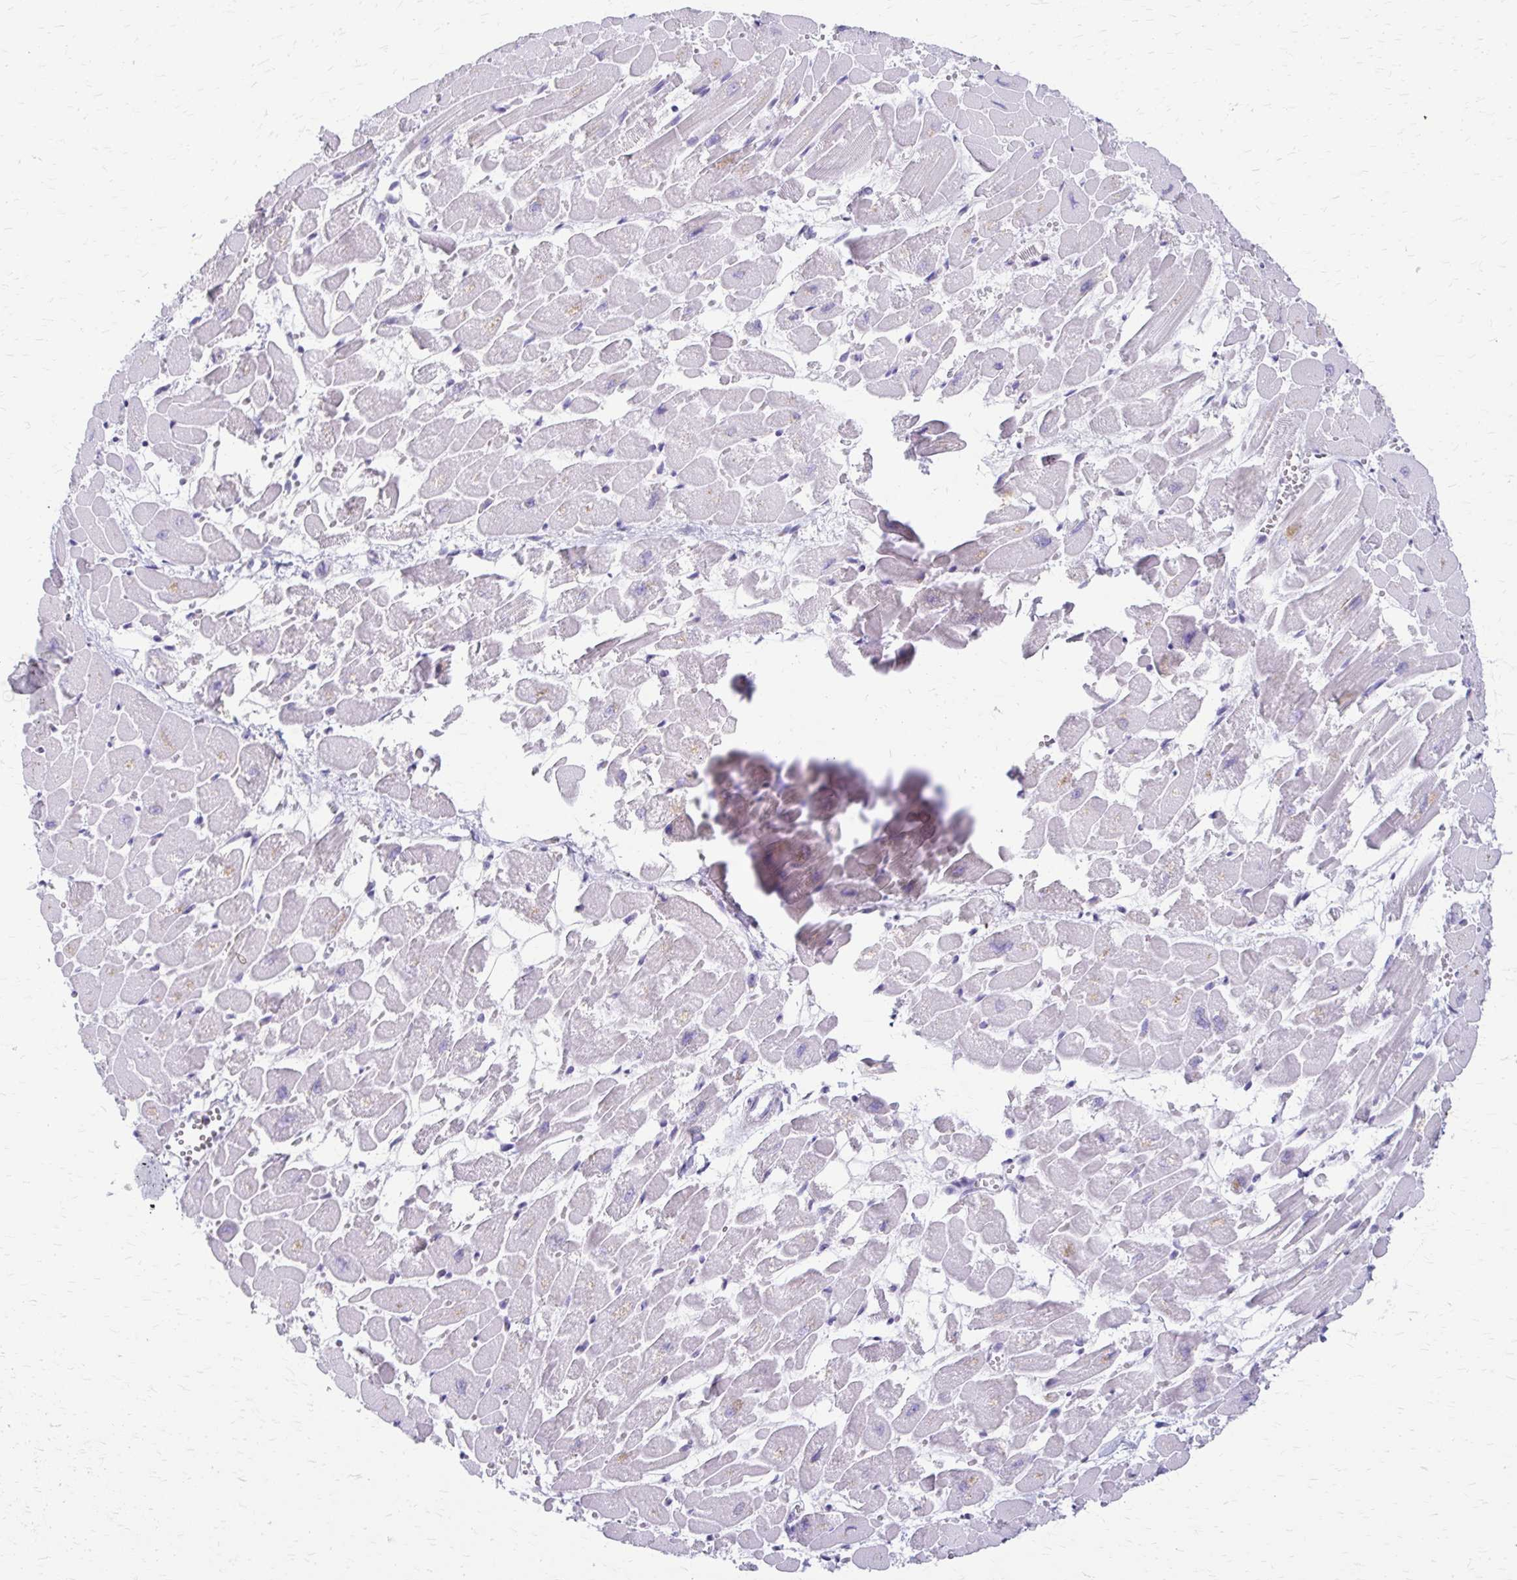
{"staining": {"intensity": "negative", "quantity": "none", "location": "none"}, "tissue": "heart muscle", "cell_type": "Cardiomyocytes", "image_type": "normal", "snomed": [{"axis": "morphology", "description": "Normal tissue, NOS"}, {"axis": "topography", "description": "Heart"}], "caption": "The micrograph demonstrates no staining of cardiomyocytes in normal heart muscle. (IHC, brightfield microscopy, high magnification).", "gene": "ZSCAN5B", "patient": {"sex": "female", "age": 52}}